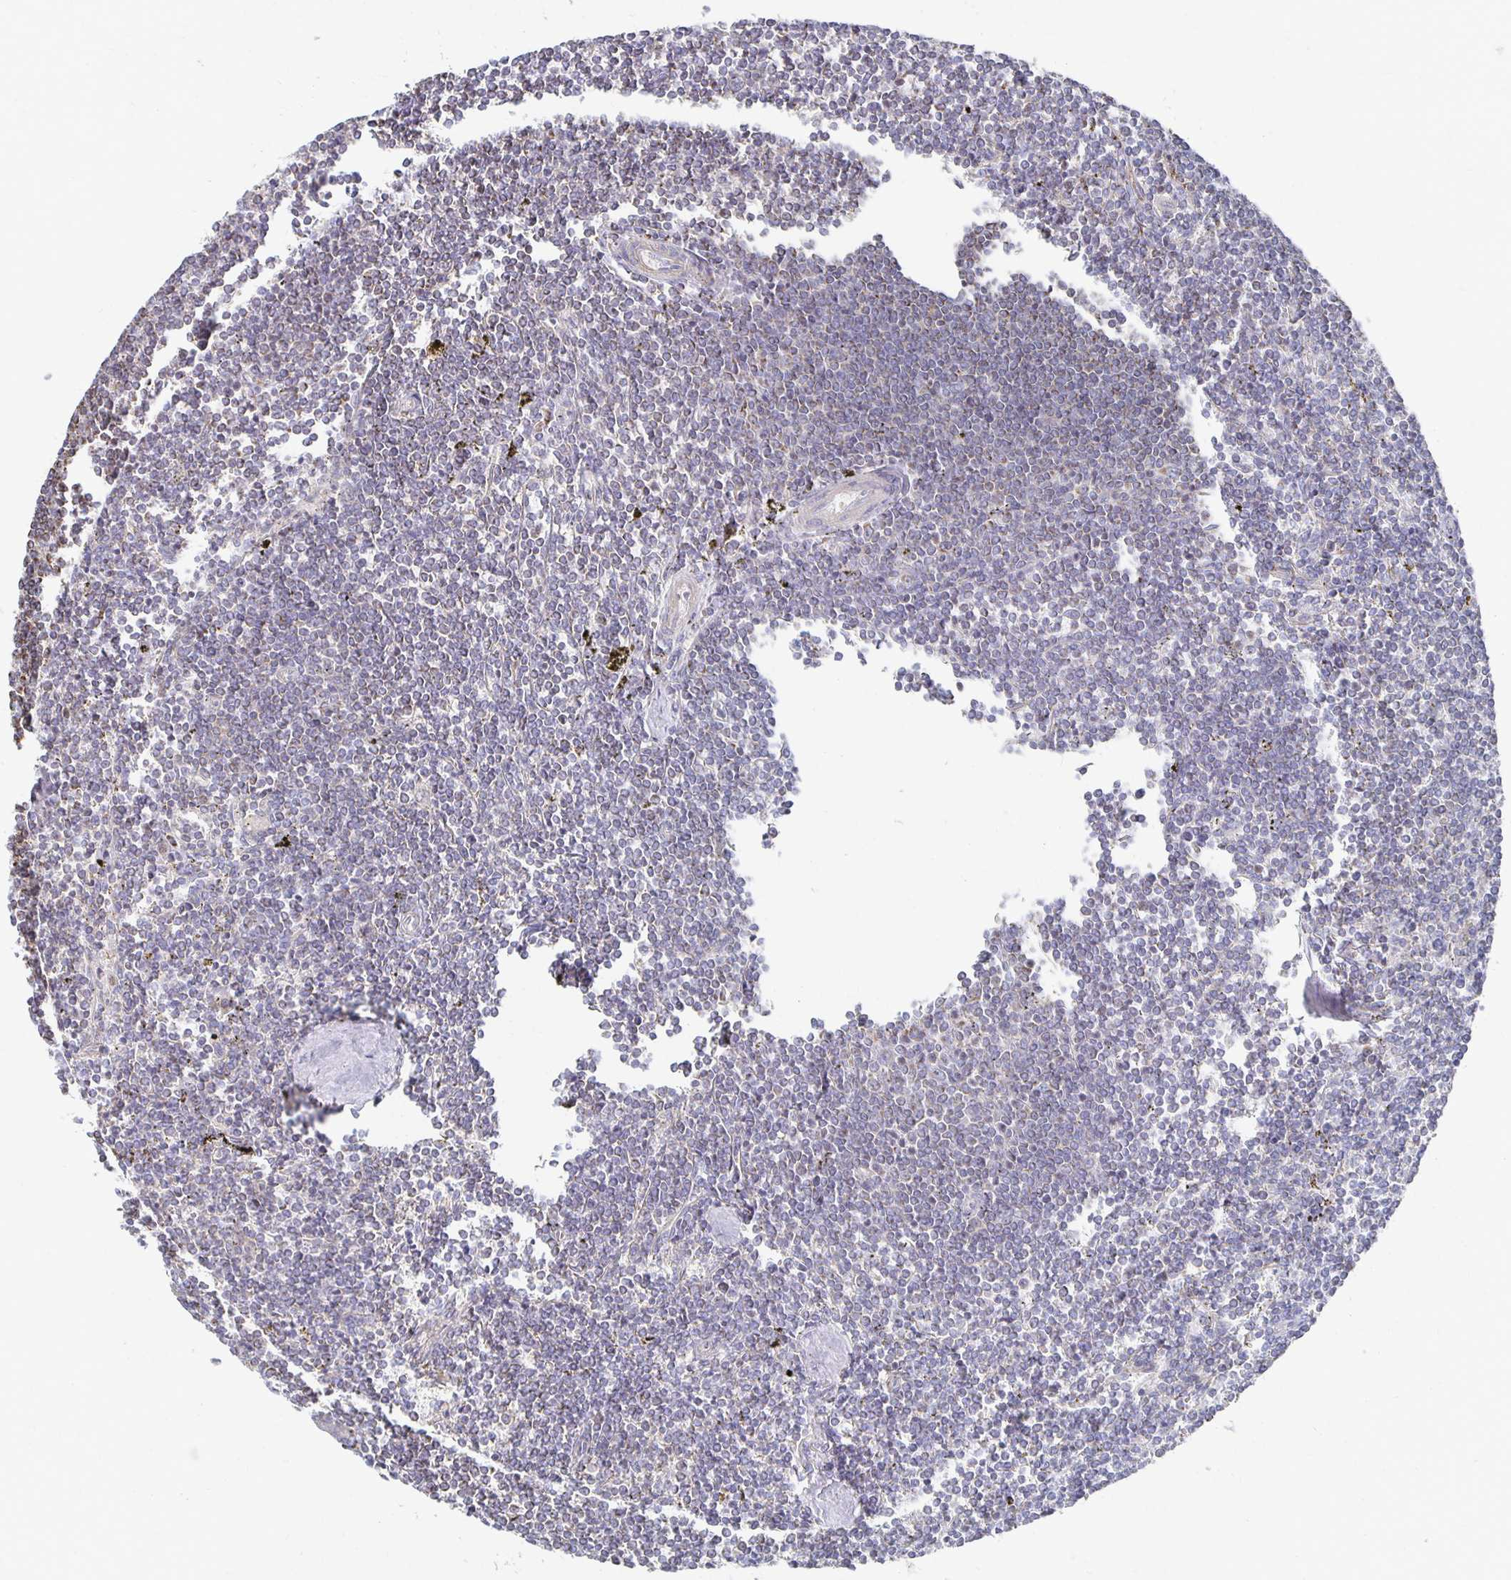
{"staining": {"intensity": "negative", "quantity": "none", "location": "none"}, "tissue": "lymphoma", "cell_type": "Tumor cells", "image_type": "cancer", "snomed": [{"axis": "morphology", "description": "Malignant lymphoma, non-Hodgkin's type, Low grade"}, {"axis": "topography", "description": "Spleen"}], "caption": "DAB immunohistochemical staining of lymphoma exhibits no significant positivity in tumor cells.", "gene": "NKX2-8", "patient": {"sex": "male", "age": 78}}